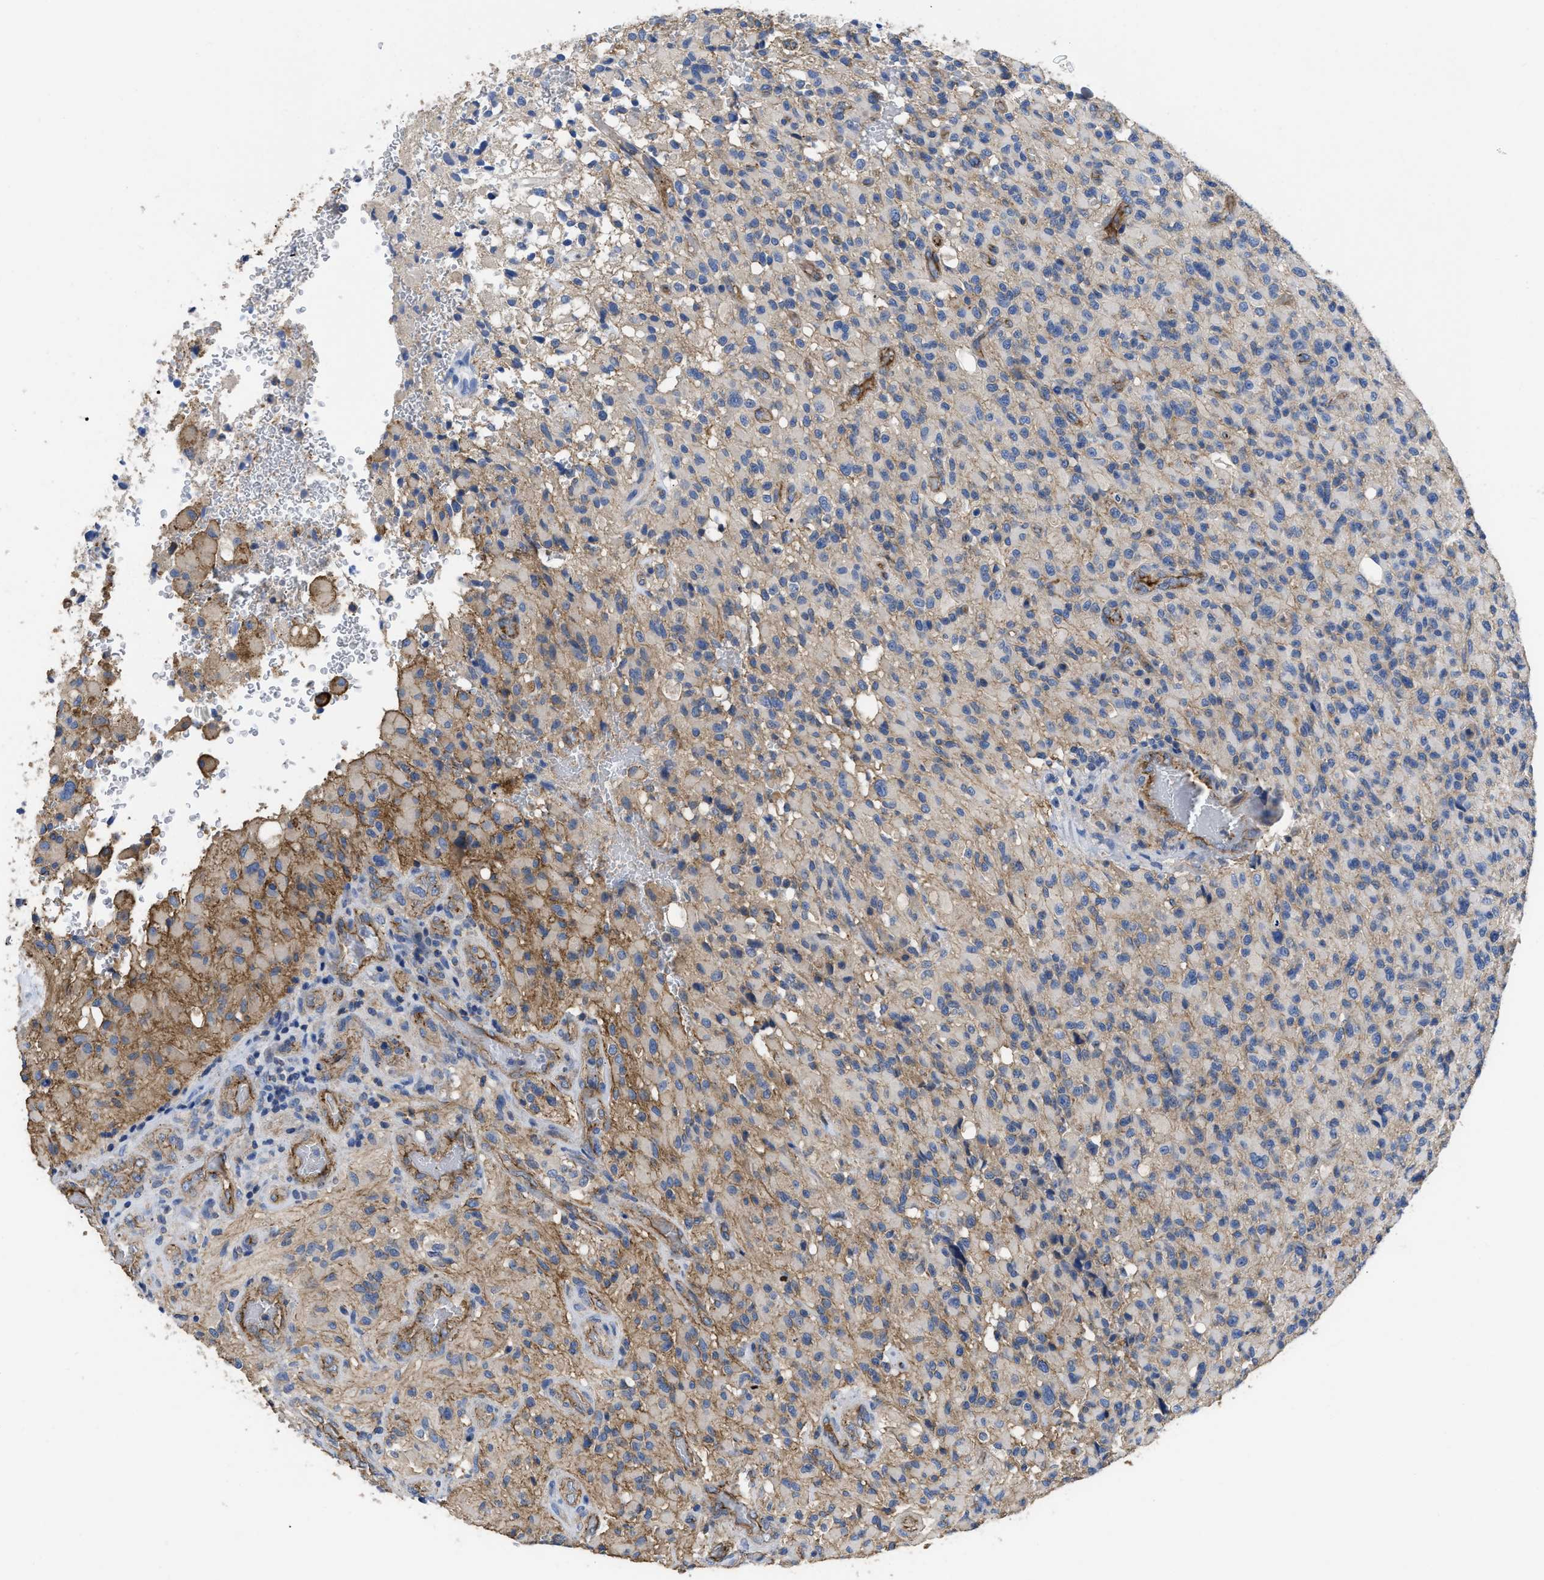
{"staining": {"intensity": "negative", "quantity": "none", "location": "none"}, "tissue": "glioma", "cell_type": "Tumor cells", "image_type": "cancer", "snomed": [{"axis": "morphology", "description": "Glioma, malignant, High grade"}, {"axis": "topography", "description": "Brain"}], "caption": "This photomicrograph is of glioma stained with immunohistochemistry to label a protein in brown with the nuclei are counter-stained blue. There is no staining in tumor cells.", "gene": "USP4", "patient": {"sex": "male", "age": 71}}